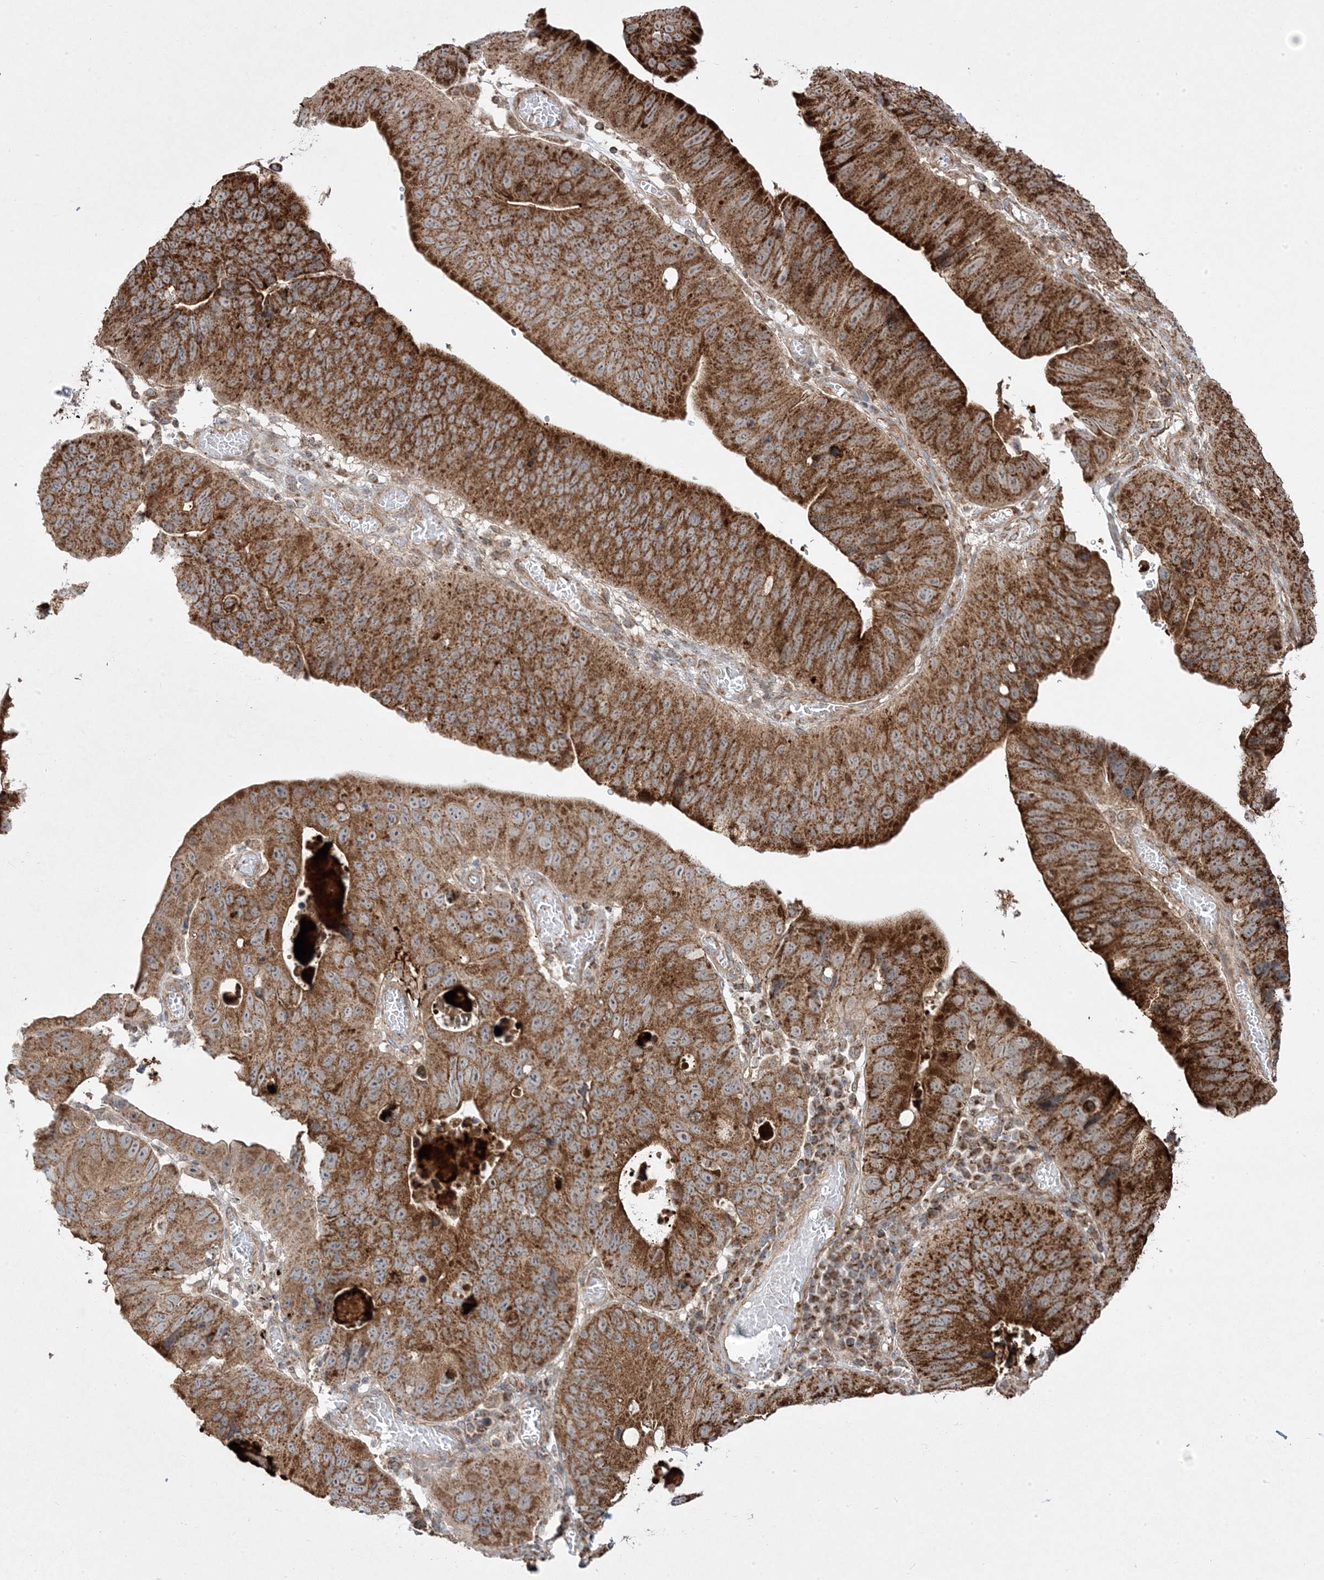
{"staining": {"intensity": "strong", "quantity": ">75%", "location": "cytoplasmic/membranous"}, "tissue": "stomach cancer", "cell_type": "Tumor cells", "image_type": "cancer", "snomed": [{"axis": "morphology", "description": "Adenocarcinoma, NOS"}, {"axis": "topography", "description": "Stomach"}], "caption": "Protein expression analysis of stomach cancer demonstrates strong cytoplasmic/membranous positivity in approximately >75% of tumor cells.", "gene": "CLUAP1", "patient": {"sex": "male", "age": 59}}